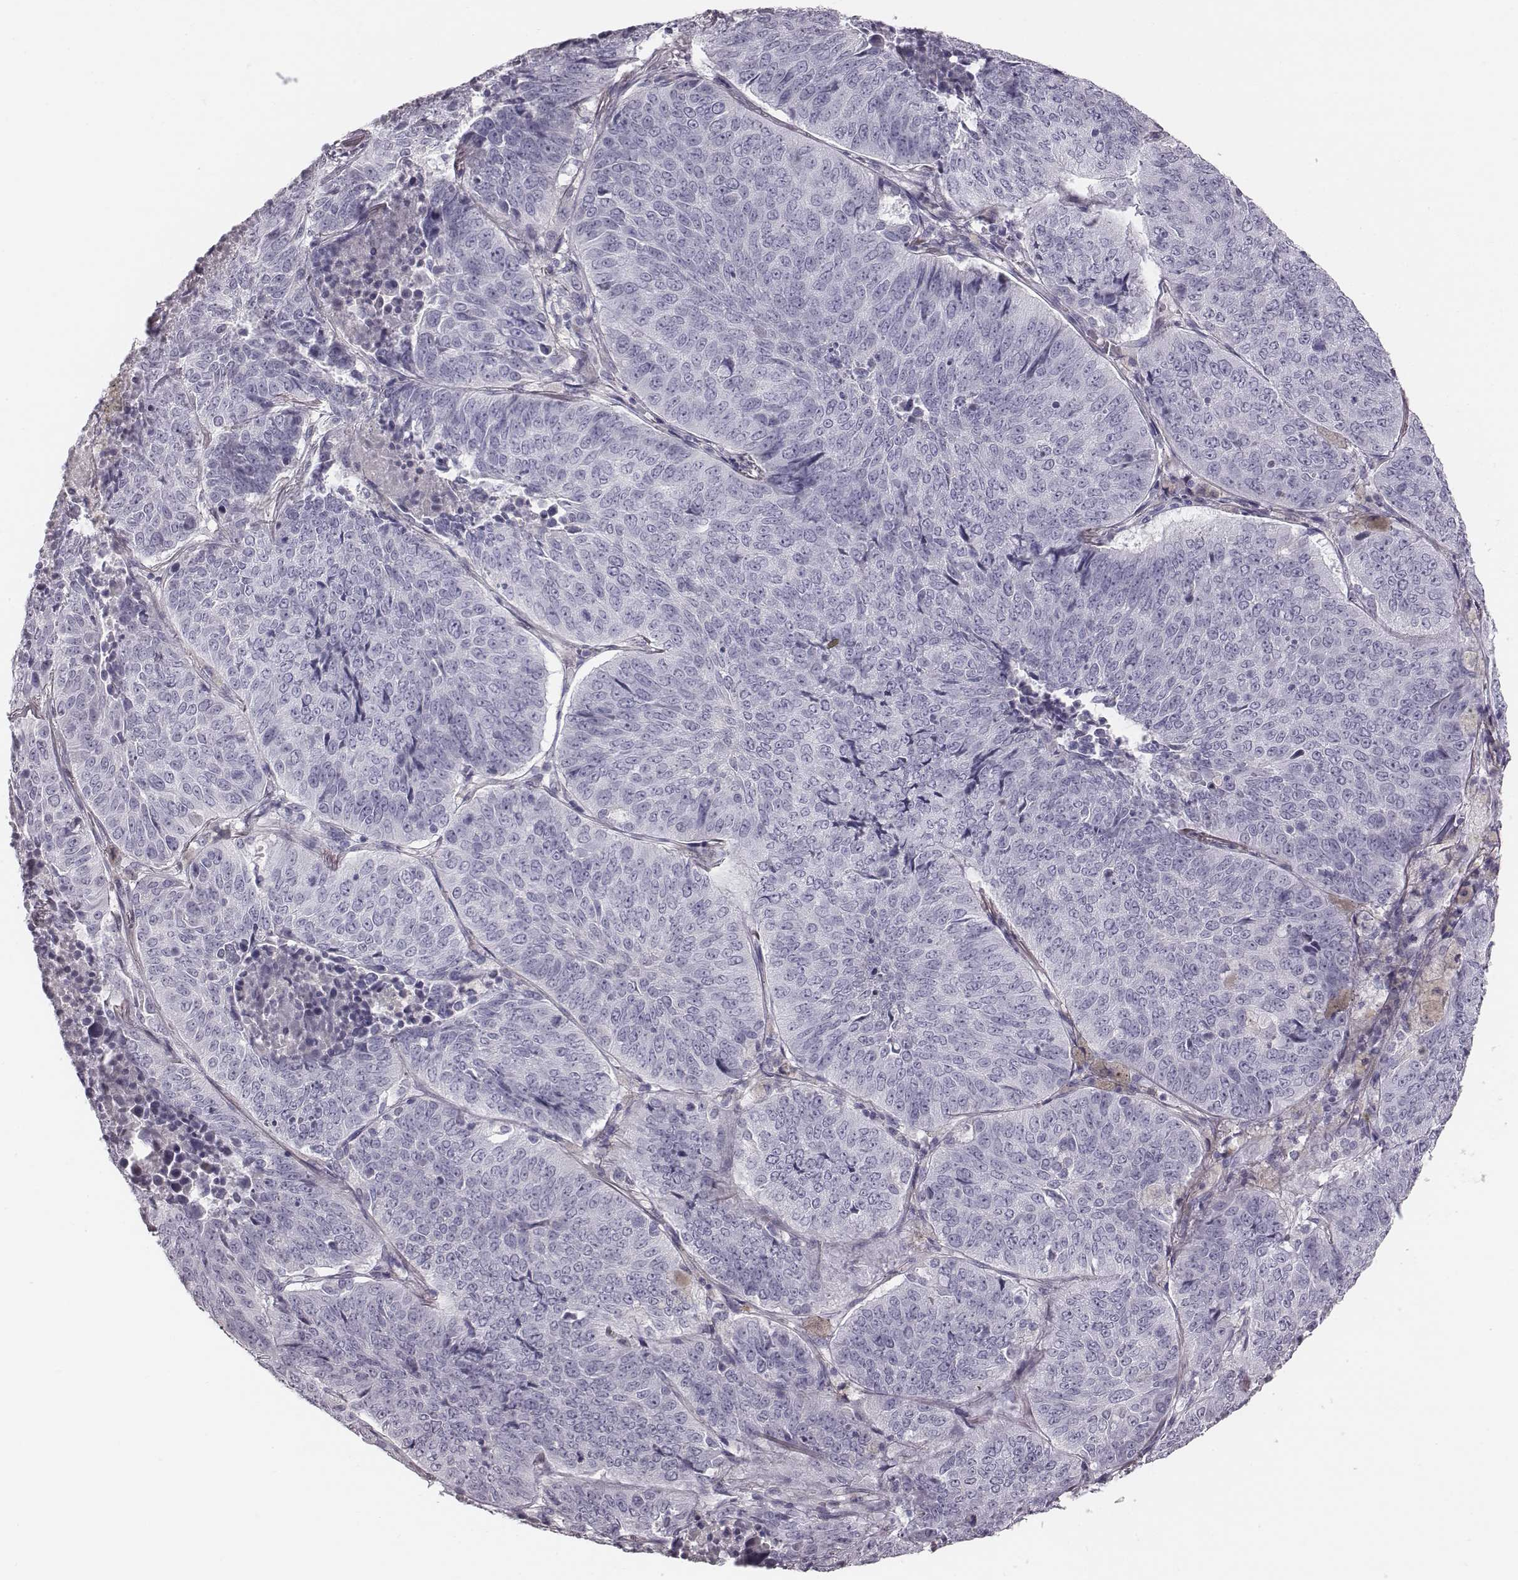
{"staining": {"intensity": "negative", "quantity": "none", "location": "none"}, "tissue": "lung cancer", "cell_type": "Tumor cells", "image_type": "cancer", "snomed": [{"axis": "morphology", "description": "Normal tissue, NOS"}, {"axis": "morphology", "description": "Squamous cell carcinoma, NOS"}, {"axis": "topography", "description": "Bronchus"}, {"axis": "topography", "description": "Lung"}], "caption": "A high-resolution image shows immunohistochemistry staining of lung cancer (squamous cell carcinoma), which demonstrates no significant staining in tumor cells.", "gene": "CRISP1", "patient": {"sex": "male", "age": 64}}